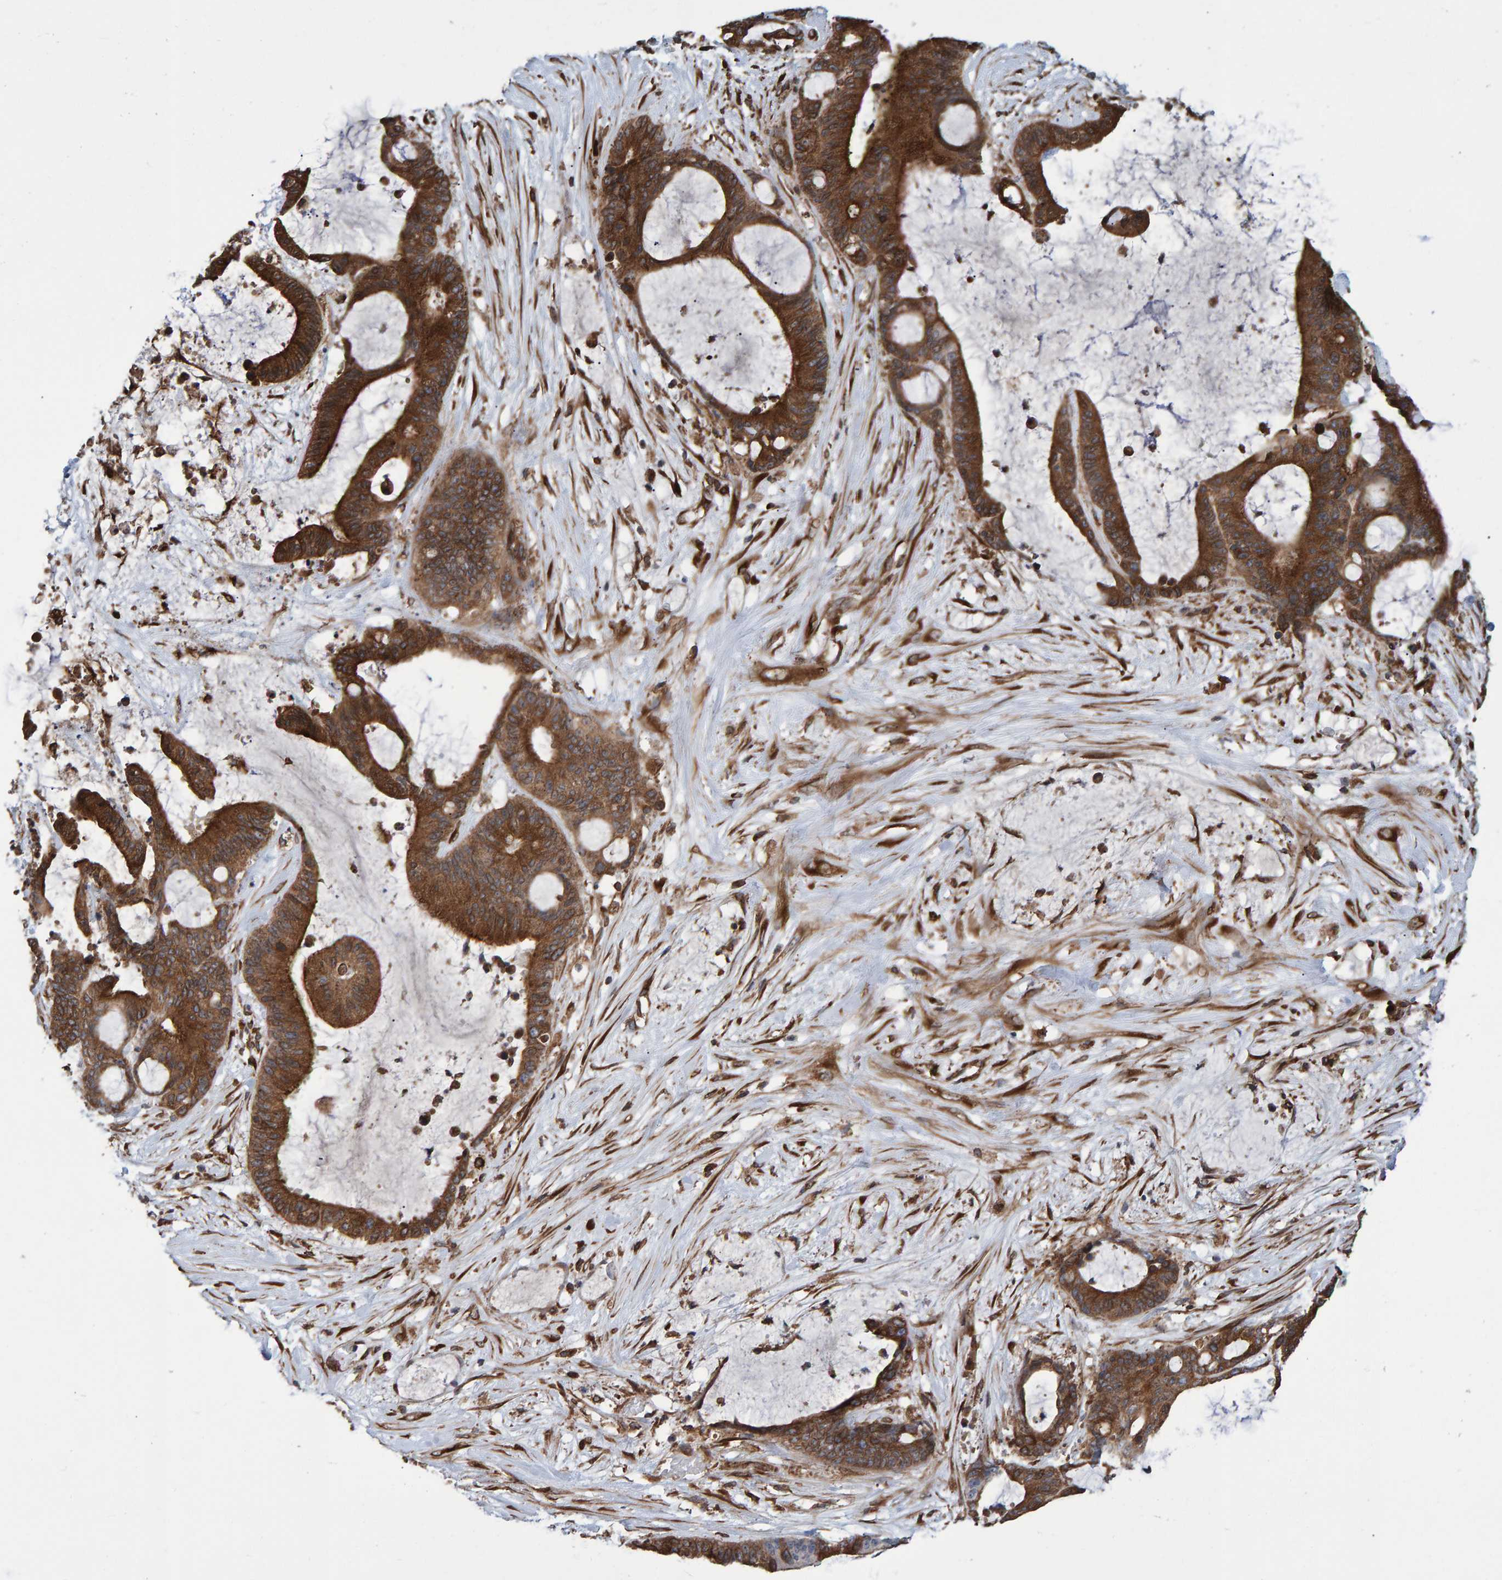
{"staining": {"intensity": "strong", "quantity": ">75%", "location": "cytoplasmic/membranous"}, "tissue": "liver cancer", "cell_type": "Tumor cells", "image_type": "cancer", "snomed": [{"axis": "morphology", "description": "Cholangiocarcinoma"}, {"axis": "topography", "description": "Liver"}], "caption": "Human liver cancer (cholangiocarcinoma) stained with a protein marker exhibits strong staining in tumor cells.", "gene": "FAM117A", "patient": {"sex": "female", "age": 73}}